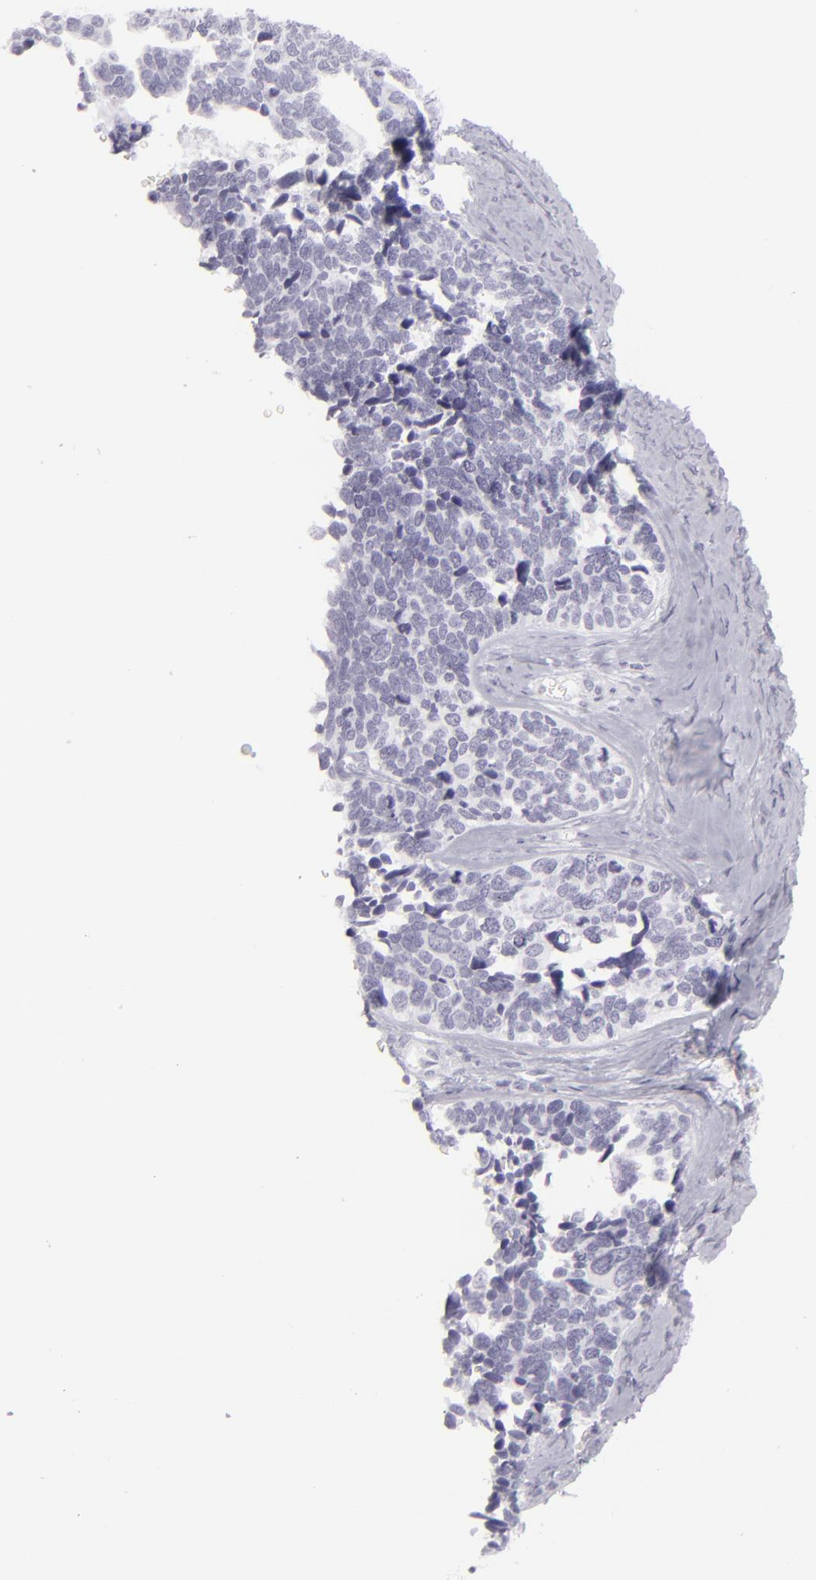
{"staining": {"intensity": "negative", "quantity": "none", "location": "none"}, "tissue": "ovarian cancer", "cell_type": "Tumor cells", "image_type": "cancer", "snomed": [{"axis": "morphology", "description": "Cystadenocarcinoma, serous, NOS"}, {"axis": "topography", "description": "Ovary"}], "caption": "A high-resolution micrograph shows immunohistochemistry (IHC) staining of serous cystadenocarcinoma (ovarian), which displays no significant positivity in tumor cells.", "gene": "FLG", "patient": {"sex": "female", "age": 77}}